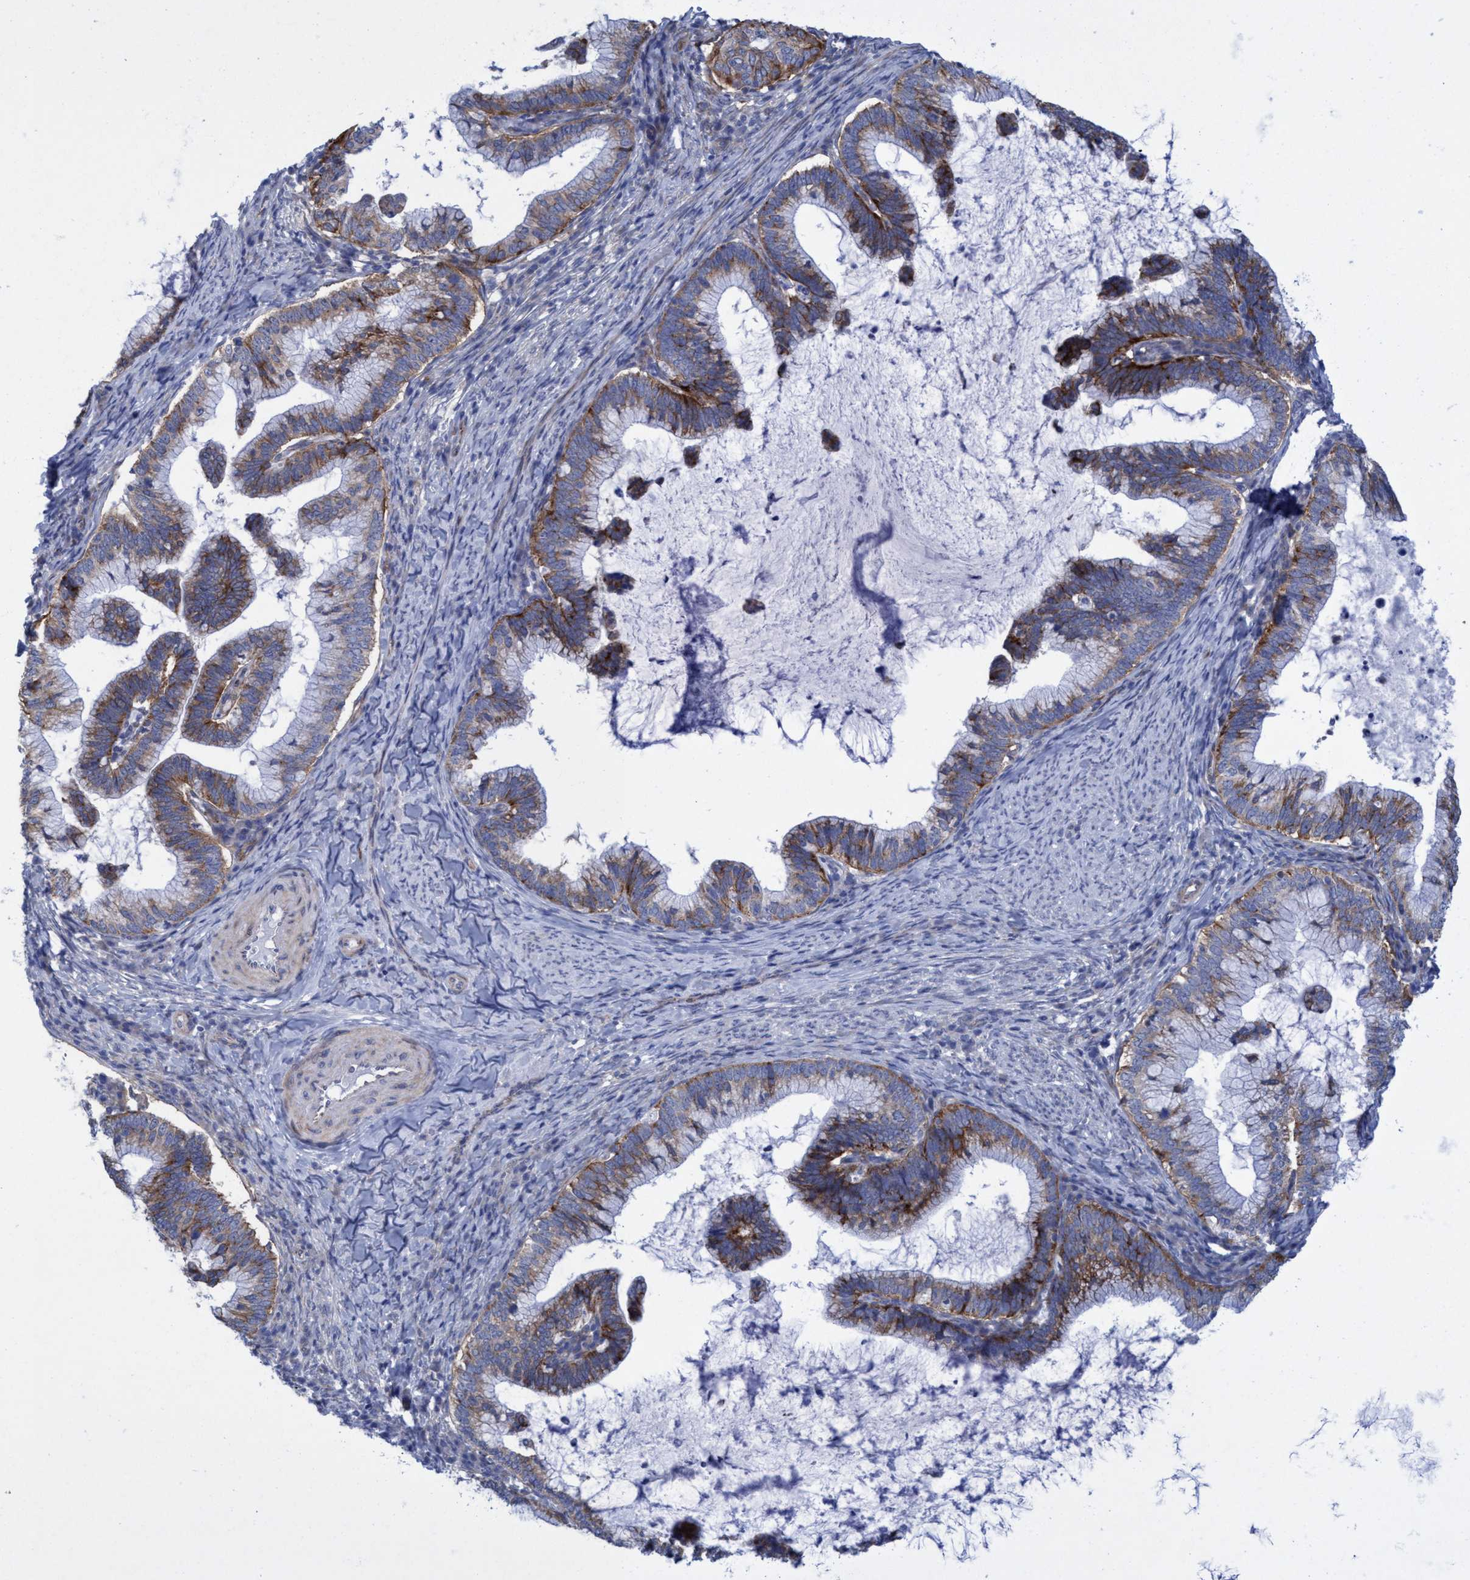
{"staining": {"intensity": "moderate", "quantity": ">75%", "location": "cytoplasmic/membranous"}, "tissue": "cervical cancer", "cell_type": "Tumor cells", "image_type": "cancer", "snomed": [{"axis": "morphology", "description": "Adenocarcinoma, NOS"}, {"axis": "topography", "description": "Cervix"}], "caption": "A brown stain labels moderate cytoplasmic/membranous expression of a protein in human adenocarcinoma (cervical) tumor cells.", "gene": "R3HCC1", "patient": {"sex": "female", "age": 36}}